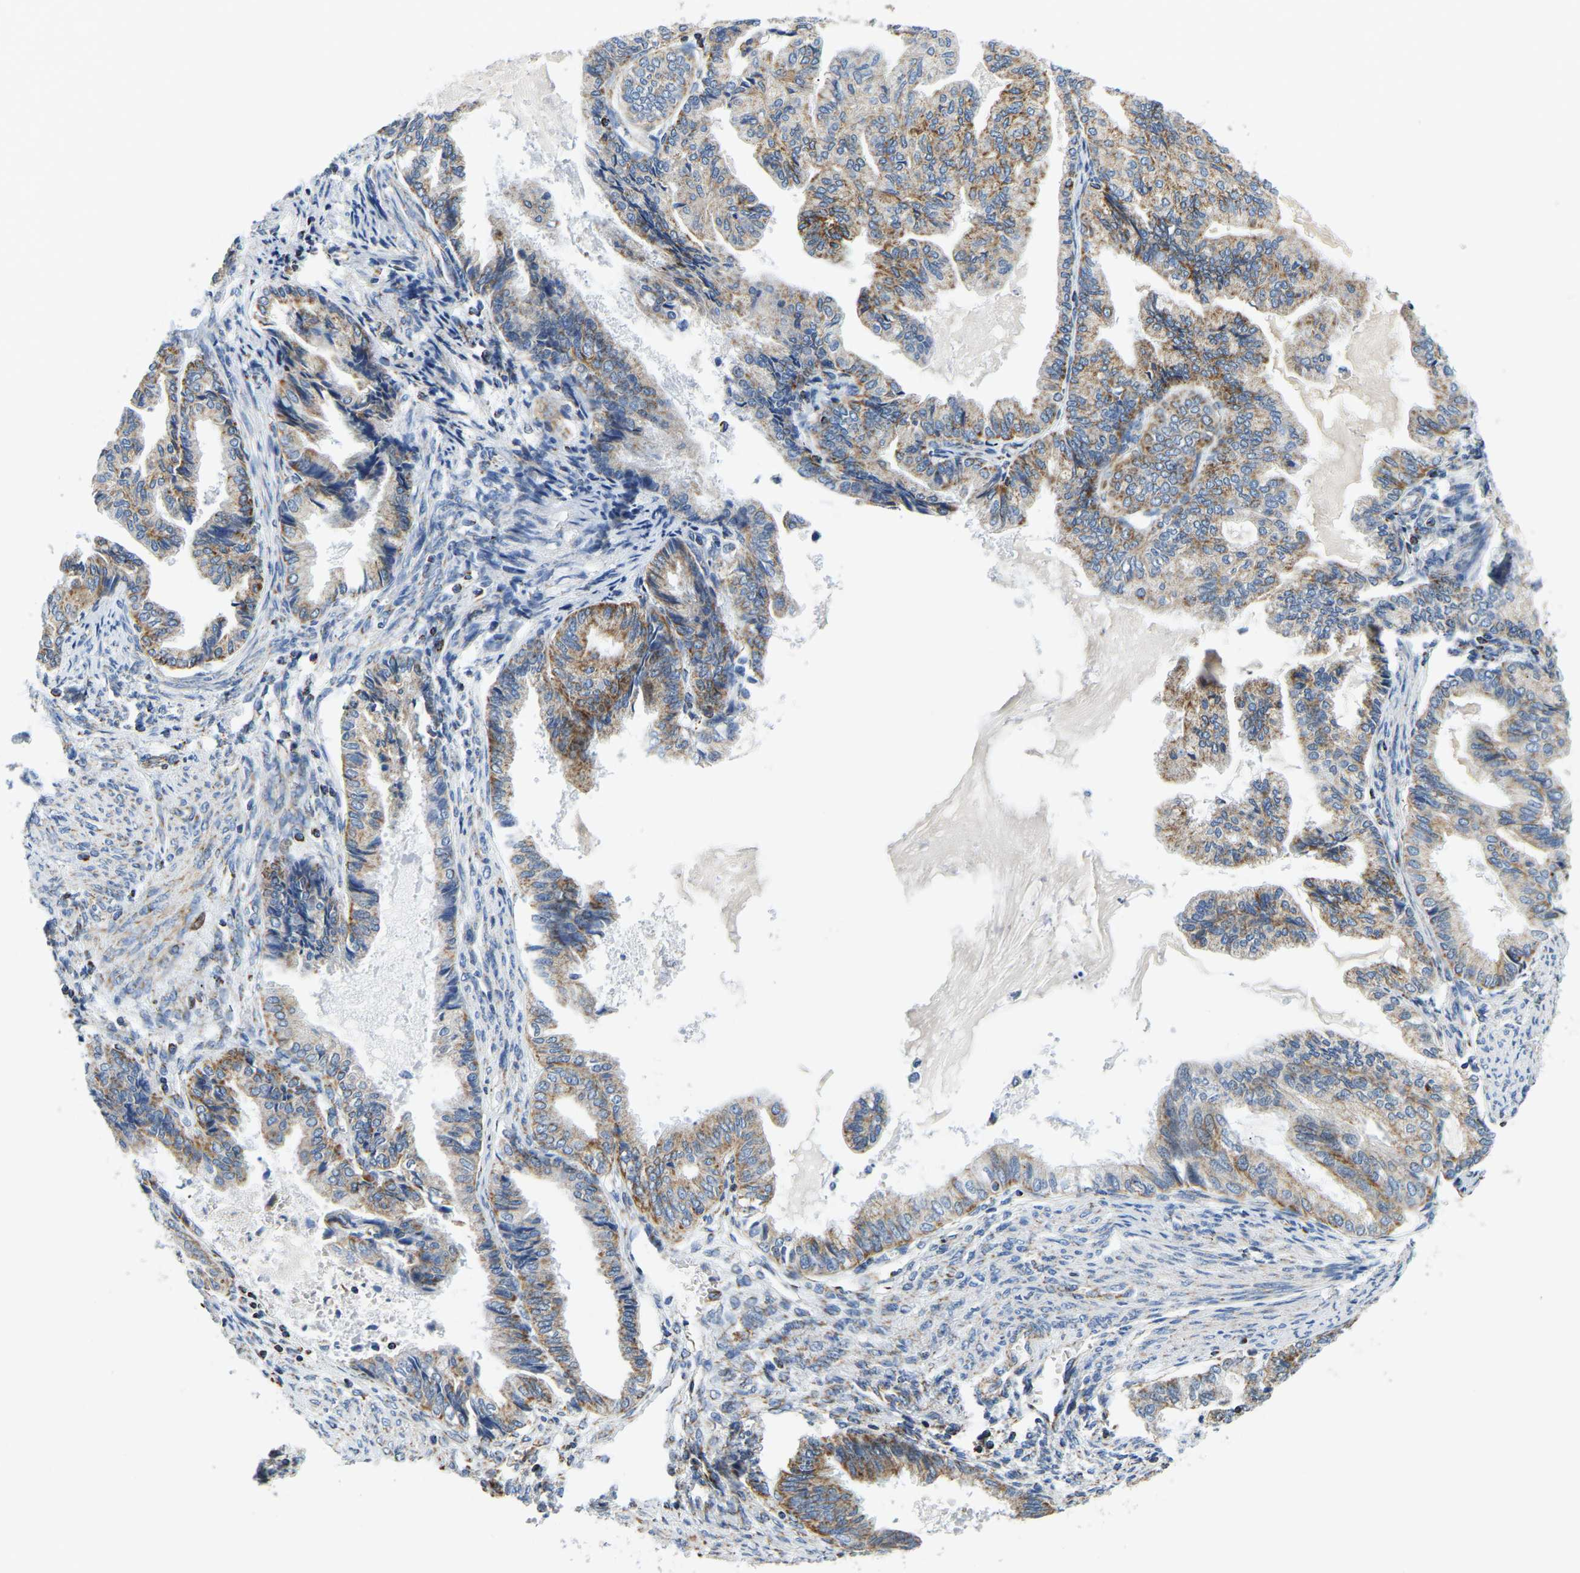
{"staining": {"intensity": "moderate", "quantity": "25%-75%", "location": "cytoplasmic/membranous"}, "tissue": "endometrial cancer", "cell_type": "Tumor cells", "image_type": "cancer", "snomed": [{"axis": "morphology", "description": "Adenocarcinoma, NOS"}, {"axis": "topography", "description": "Endometrium"}], "caption": "Immunohistochemical staining of human endometrial cancer displays medium levels of moderate cytoplasmic/membranous protein staining in approximately 25%-75% of tumor cells.", "gene": "SFXN1", "patient": {"sex": "female", "age": 86}}